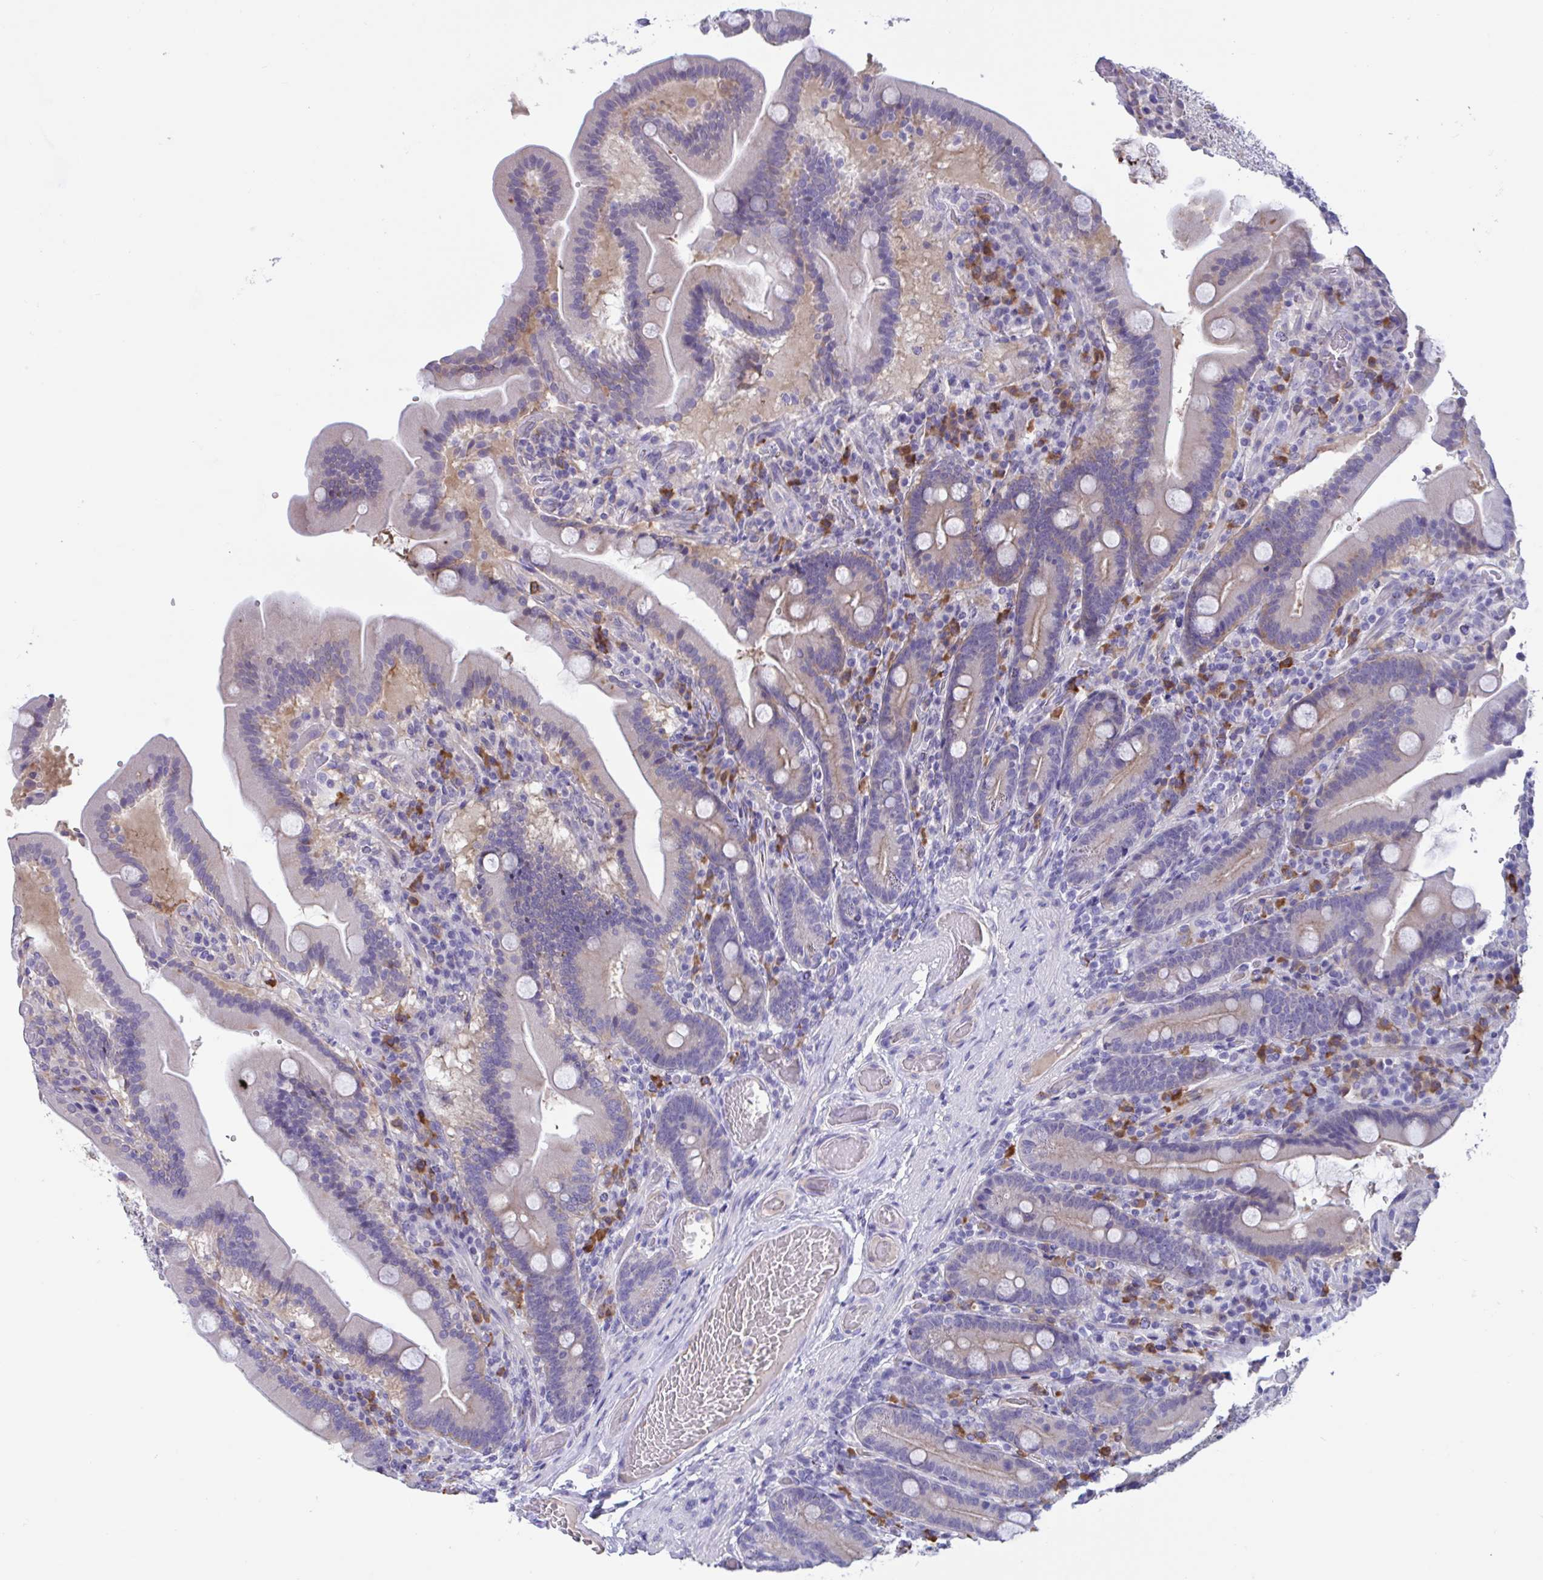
{"staining": {"intensity": "negative", "quantity": "none", "location": "none"}, "tissue": "duodenum", "cell_type": "Glandular cells", "image_type": "normal", "snomed": [{"axis": "morphology", "description": "Normal tissue, NOS"}, {"axis": "topography", "description": "Duodenum"}], "caption": "This photomicrograph is of normal duodenum stained with IHC to label a protein in brown with the nuclei are counter-stained blue. There is no expression in glandular cells.", "gene": "MS4A14", "patient": {"sex": "female", "age": 62}}